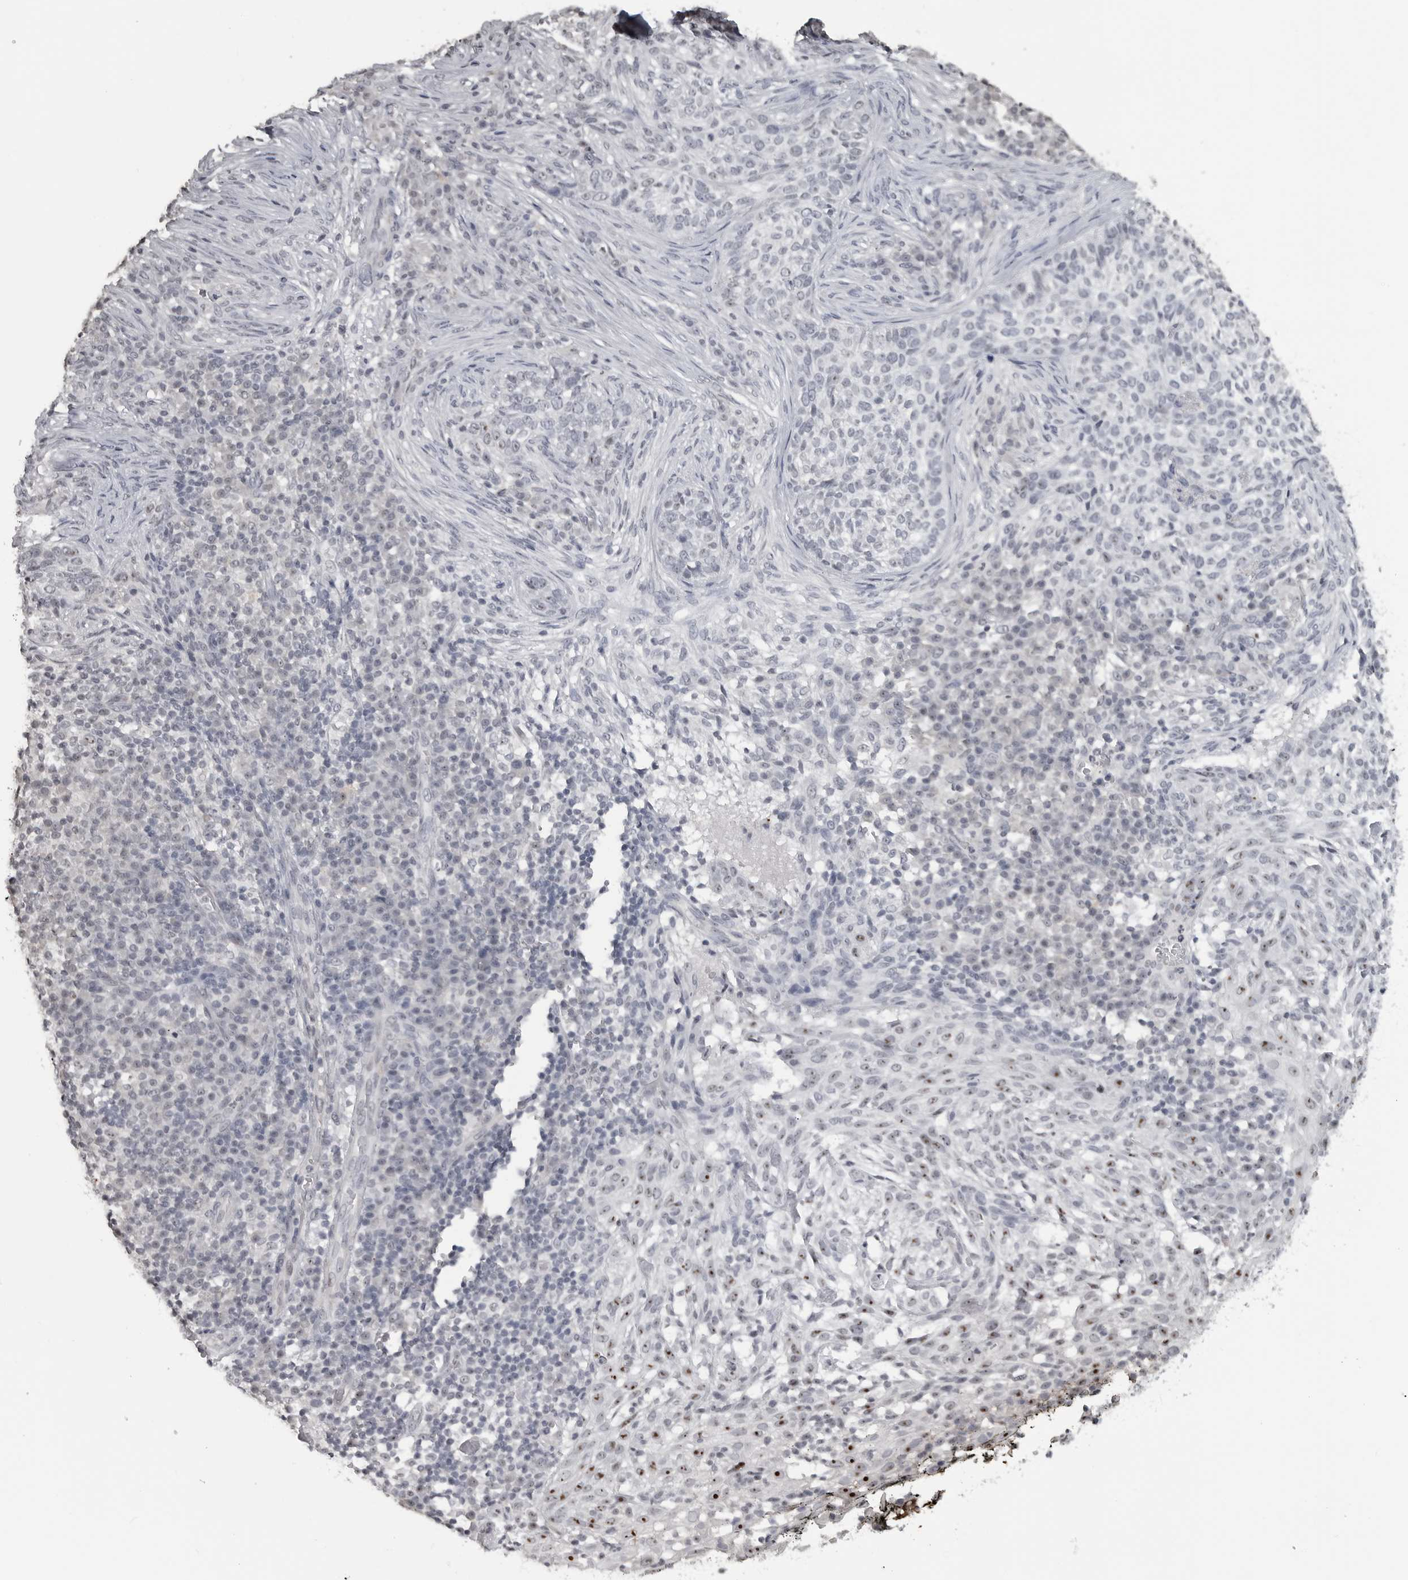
{"staining": {"intensity": "moderate", "quantity": "<25%", "location": "nuclear"}, "tissue": "skin cancer", "cell_type": "Tumor cells", "image_type": "cancer", "snomed": [{"axis": "morphology", "description": "Basal cell carcinoma"}, {"axis": "topography", "description": "Skin"}], "caption": "Immunohistochemistry of skin basal cell carcinoma exhibits low levels of moderate nuclear staining in about <25% of tumor cells.", "gene": "DDX54", "patient": {"sex": "female", "age": 64}}